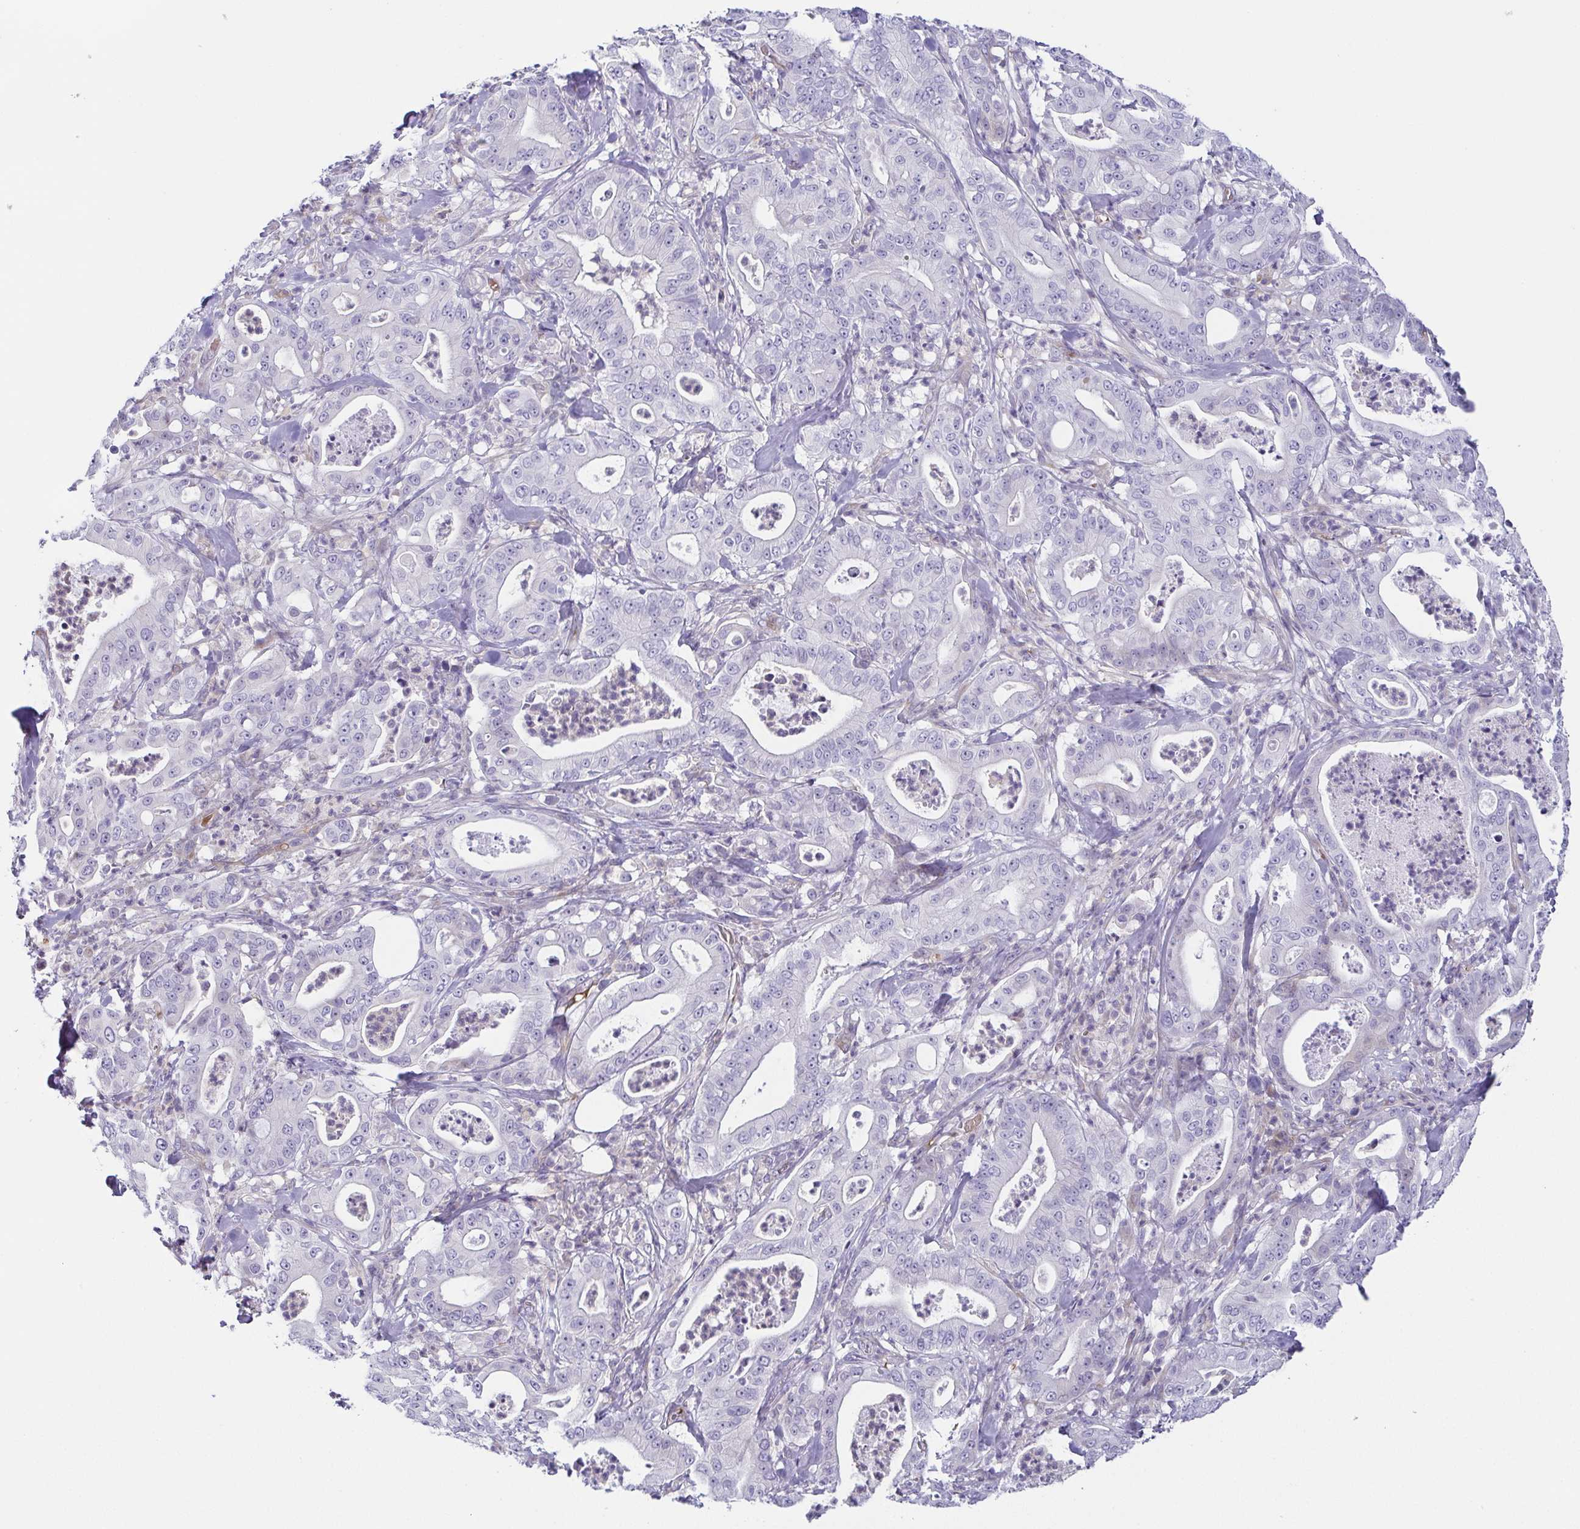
{"staining": {"intensity": "negative", "quantity": "none", "location": "none"}, "tissue": "pancreatic cancer", "cell_type": "Tumor cells", "image_type": "cancer", "snomed": [{"axis": "morphology", "description": "Adenocarcinoma, NOS"}, {"axis": "topography", "description": "Pancreas"}], "caption": "Photomicrograph shows no significant protein positivity in tumor cells of pancreatic cancer (adenocarcinoma). (Brightfield microscopy of DAB immunohistochemistry (IHC) at high magnification).", "gene": "FAM162B", "patient": {"sex": "male", "age": 71}}